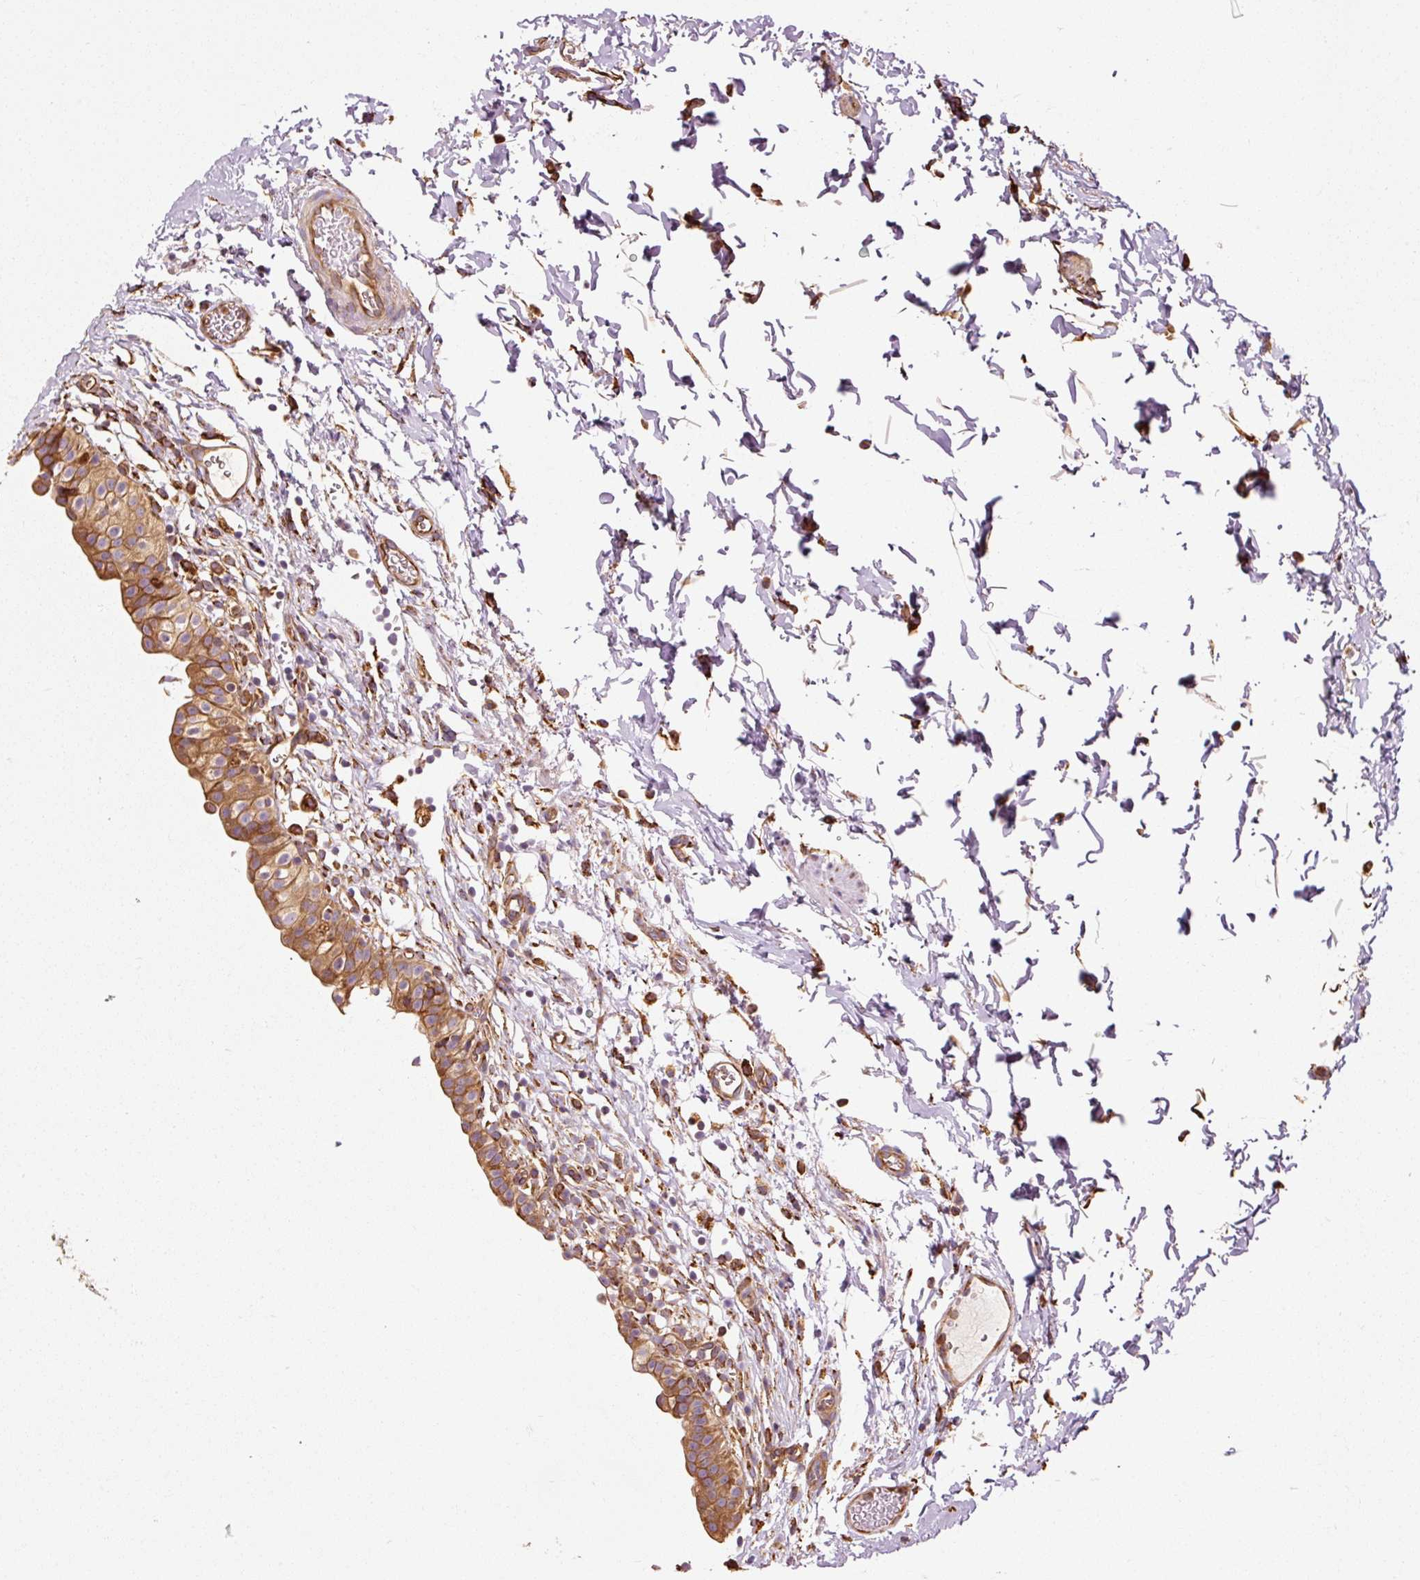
{"staining": {"intensity": "moderate", "quantity": ">75%", "location": "cytoplasmic/membranous"}, "tissue": "urinary bladder", "cell_type": "Urothelial cells", "image_type": "normal", "snomed": [{"axis": "morphology", "description": "Normal tissue, NOS"}, {"axis": "topography", "description": "Urinary bladder"}, {"axis": "topography", "description": "Peripheral nerve tissue"}], "caption": "High-magnification brightfield microscopy of normal urinary bladder stained with DAB (brown) and counterstained with hematoxylin (blue). urothelial cells exhibit moderate cytoplasmic/membranous positivity is present in about>75% of cells. (Stains: DAB in brown, nuclei in blue, Microscopy: brightfield microscopy at high magnification).", "gene": "ENSG00000256500", "patient": {"sex": "male", "age": 55}}